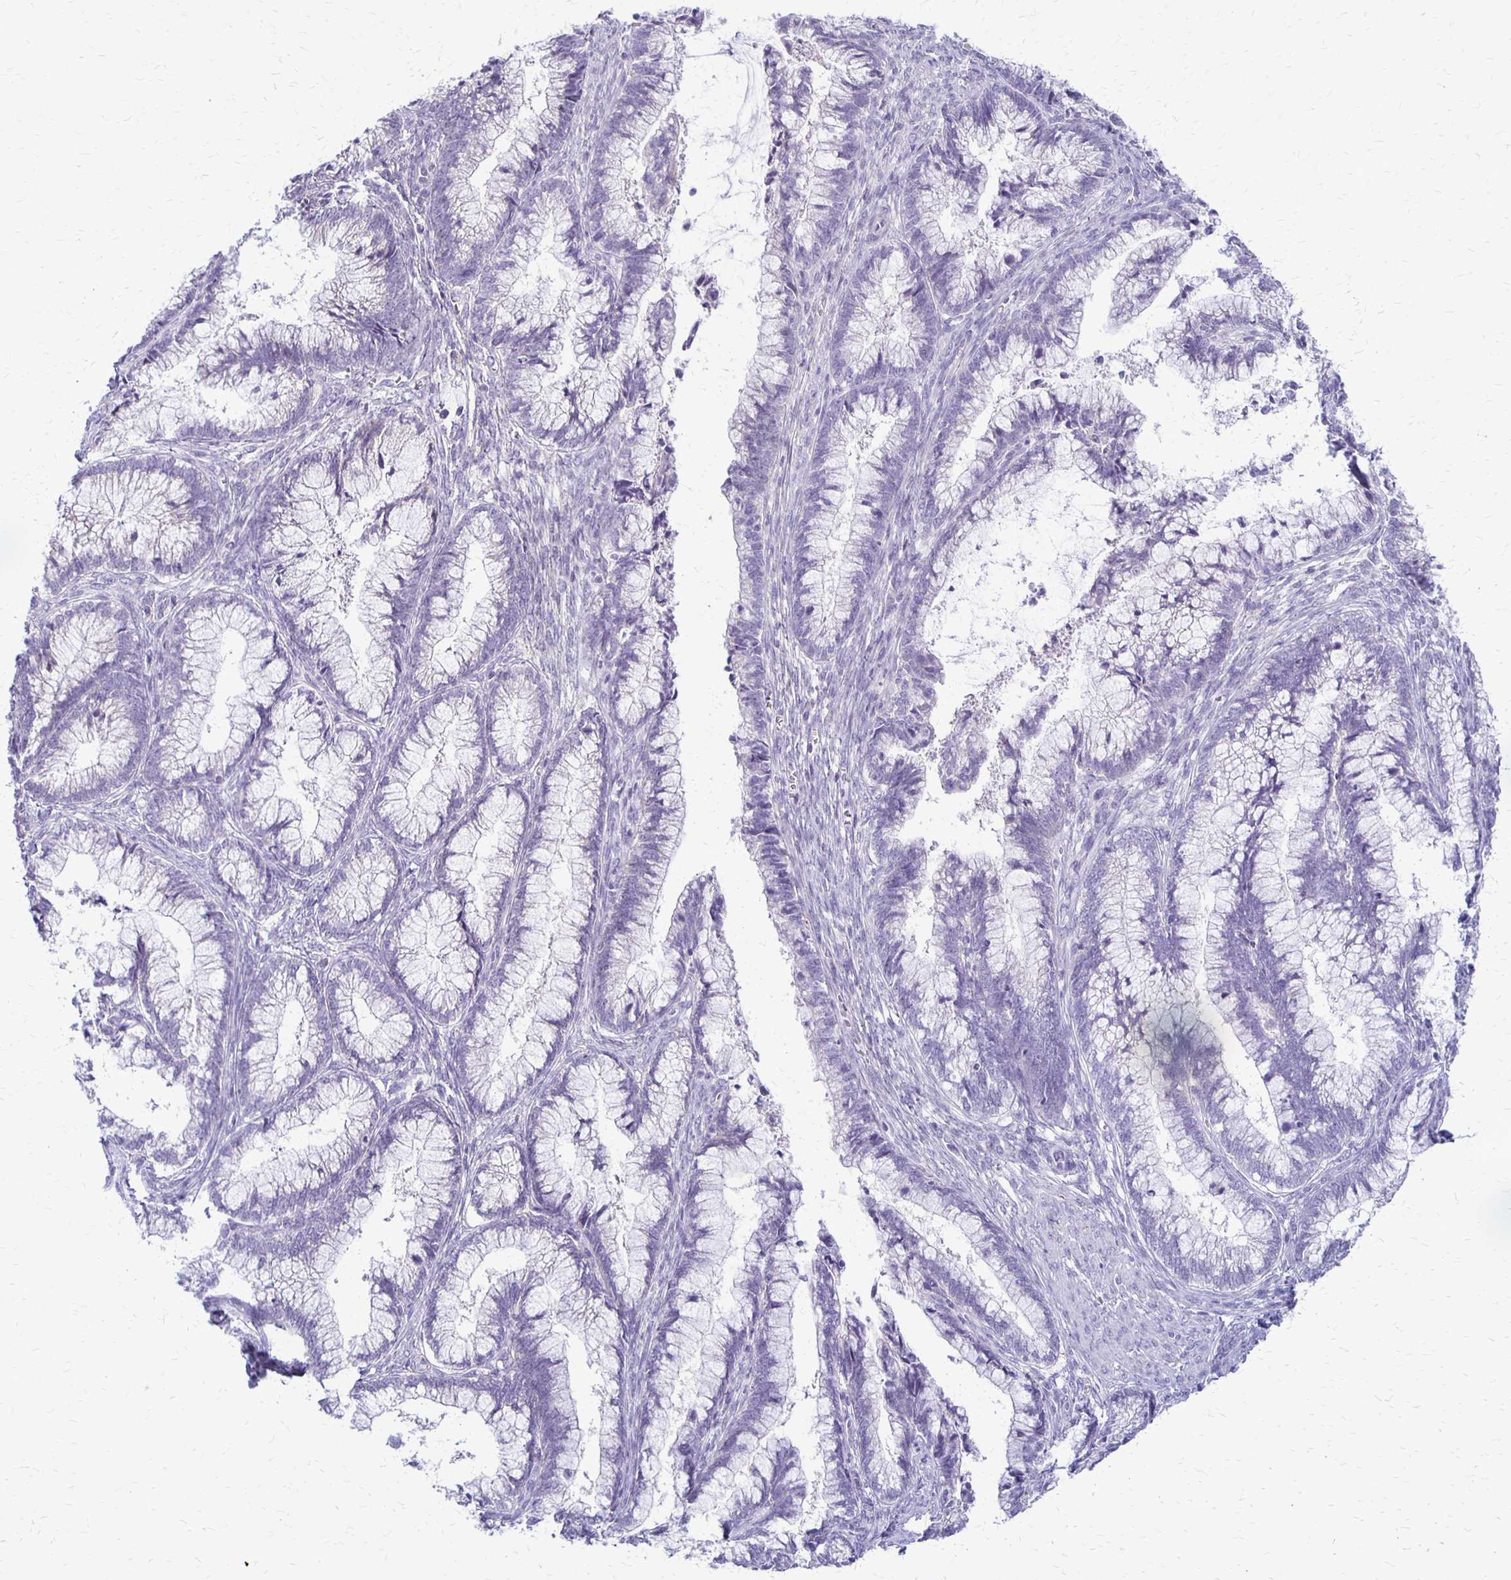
{"staining": {"intensity": "negative", "quantity": "none", "location": "none"}, "tissue": "cervical cancer", "cell_type": "Tumor cells", "image_type": "cancer", "snomed": [{"axis": "morphology", "description": "Adenocarcinoma, NOS"}, {"axis": "topography", "description": "Cervix"}], "caption": "This is an IHC histopathology image of human cervical adenocarcinoma. There is no staining in tumor cells.", "gene": "RHOC", "patient": {"sex": "female", "age": 44}}